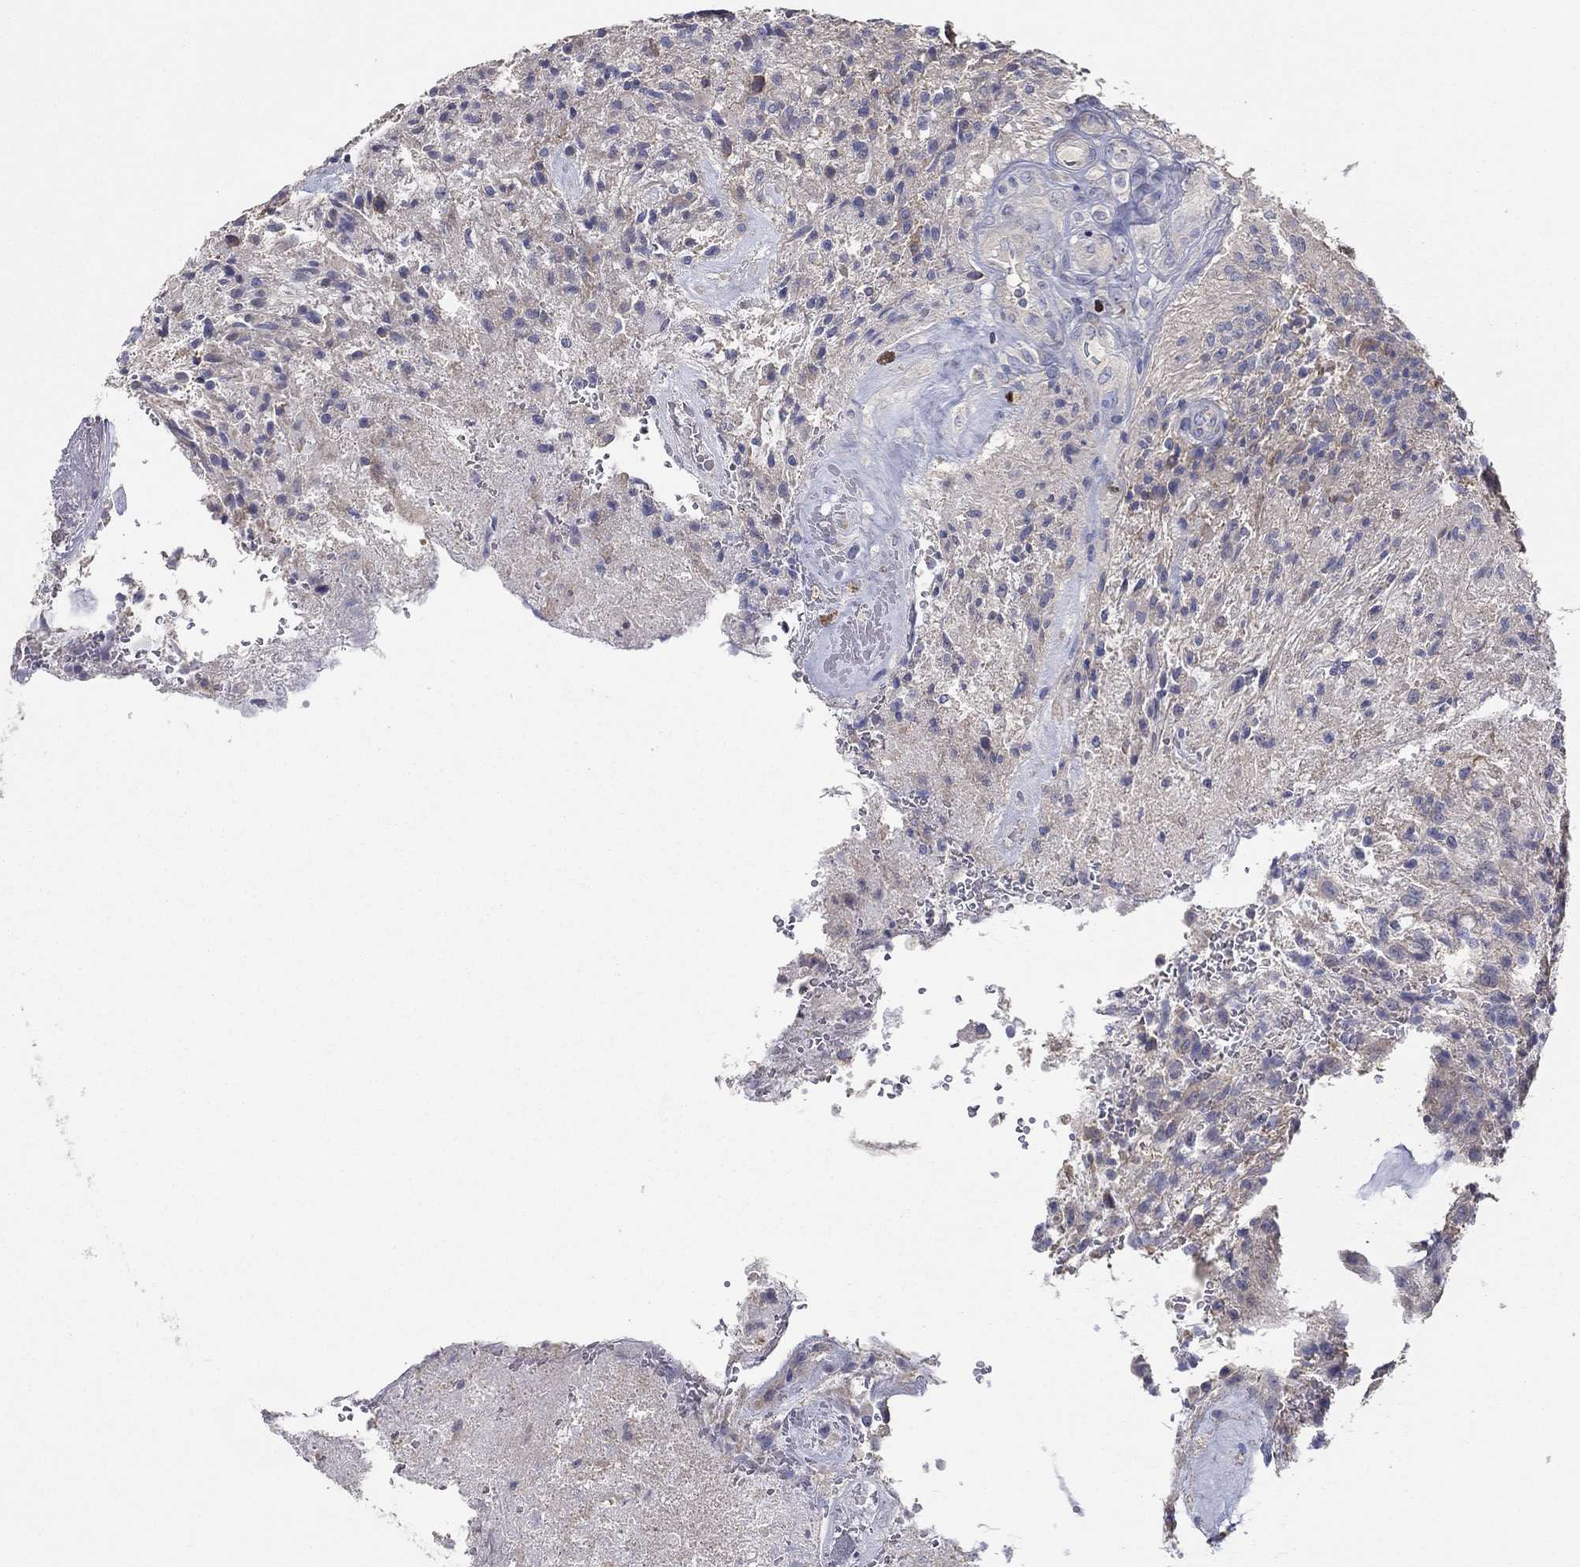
{"staining": {"intensity": "negative", "quantity": "none", "location": "none"}, "tissue": "glioma", "cell_type": "Tumor cells", "image_type": "cancer", "snomed": [{"axis": "morphology", "description": "Glioma, malignant, High grade"}, {"axis": "topography", "description": "Brain"}], "caption": "There is no significant positivity in tumor cells of malignant glioma (high-grade).", "gene": "DOCK3", "patient": {"sex": "male", "age": 56}}